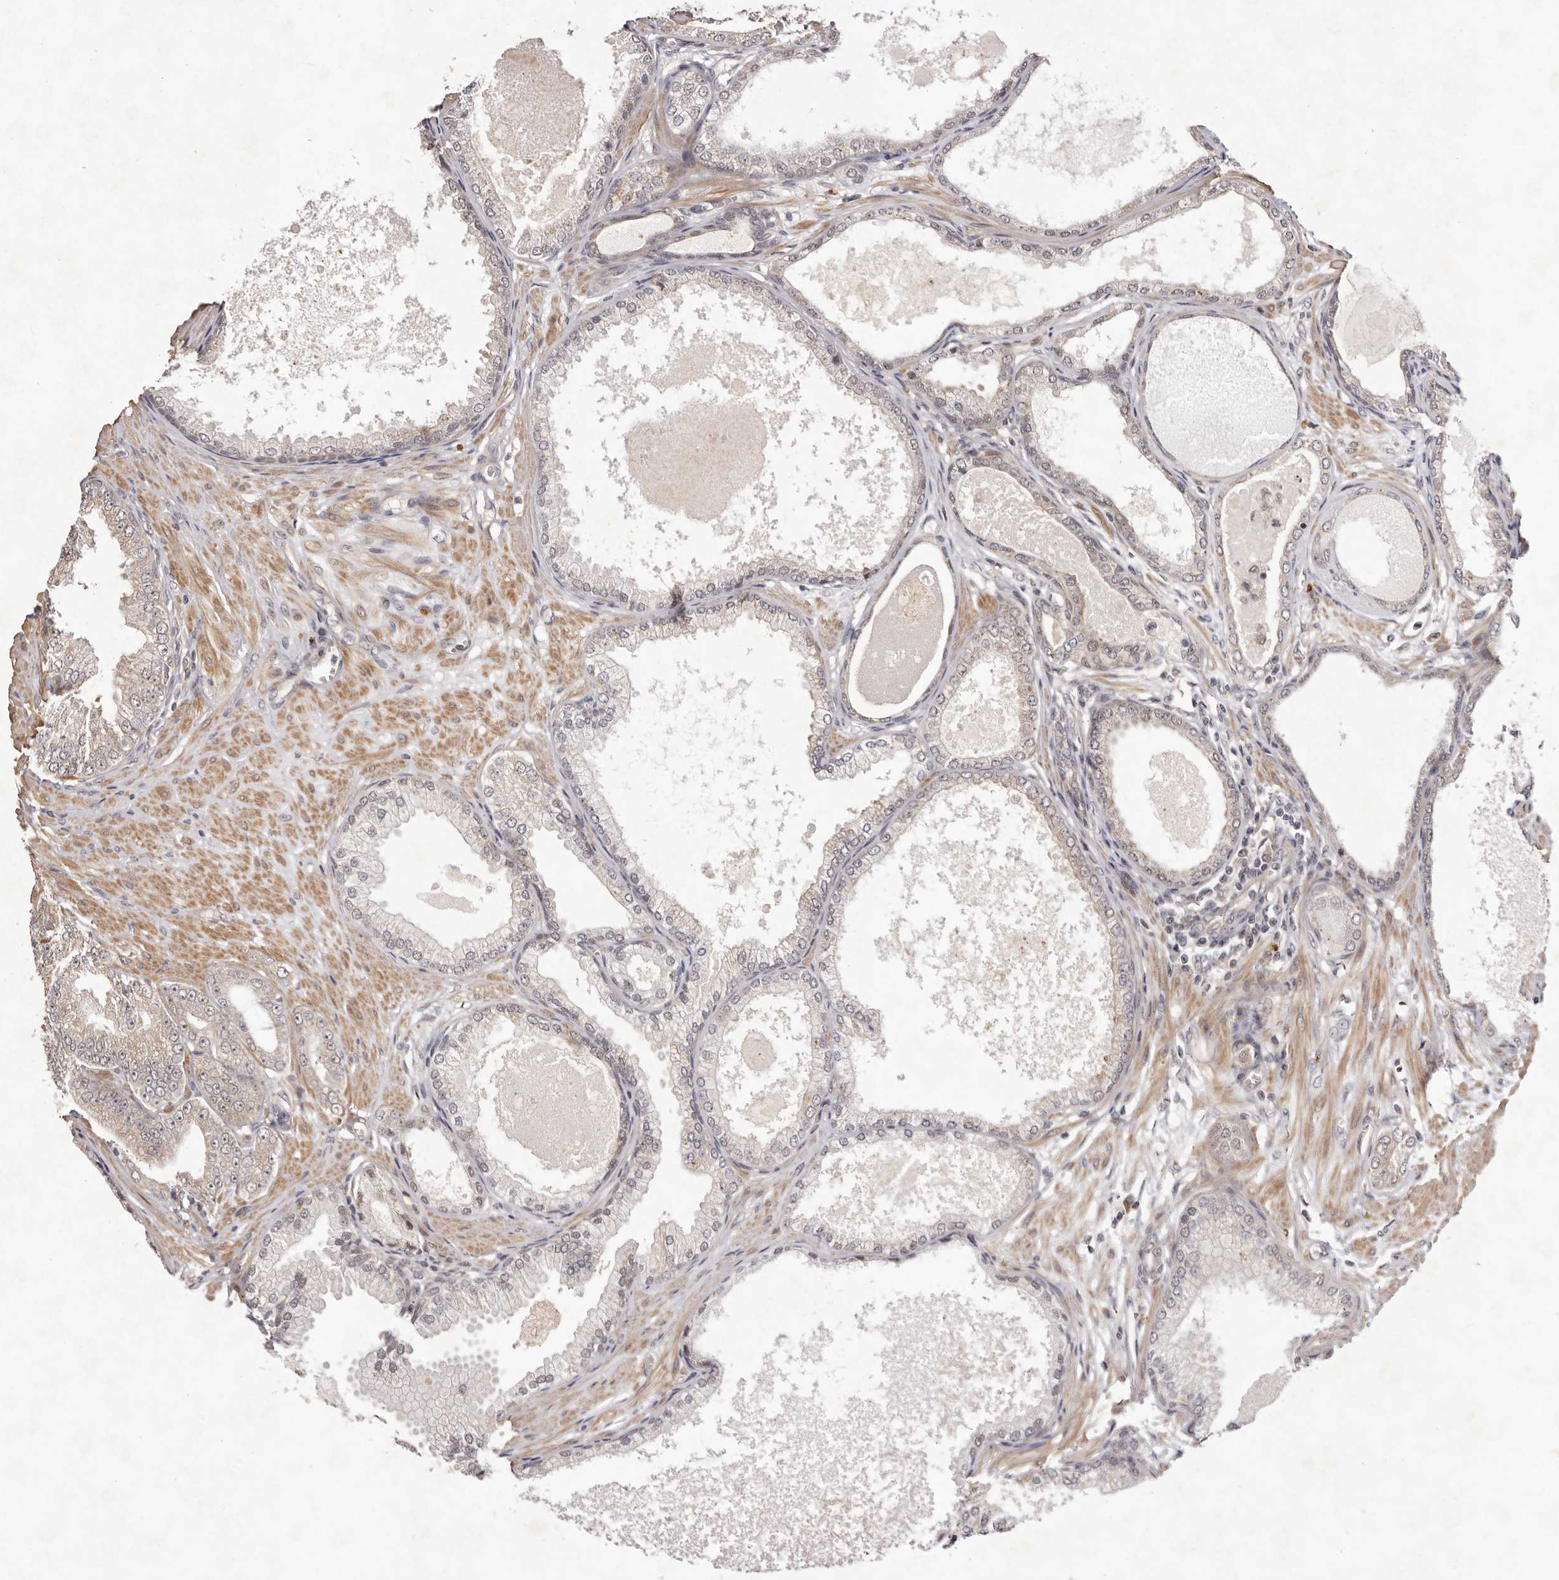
{"staining": {"intensity": "weak", "quantity": "<25%", "location": "nuclear"}, "tissue": "prostate cancer", "cell_type": "Tumor cells", "image_type": "cancer", "snomed": [{"axis": "morphology", "description": "Adenocarcinoma, Low grade"}, {"axis": "topography", "description": "Prostate"}], "caption": "Image shows no protein positivity in tumor cells of prostate cancer tissue. Brightfield microscopy of IHC stained with DAB (brown) and hematoxylin (blue), captured at high magnification.", "gene": "BUD31", "patient": {"sex": "male", "age": 63}}